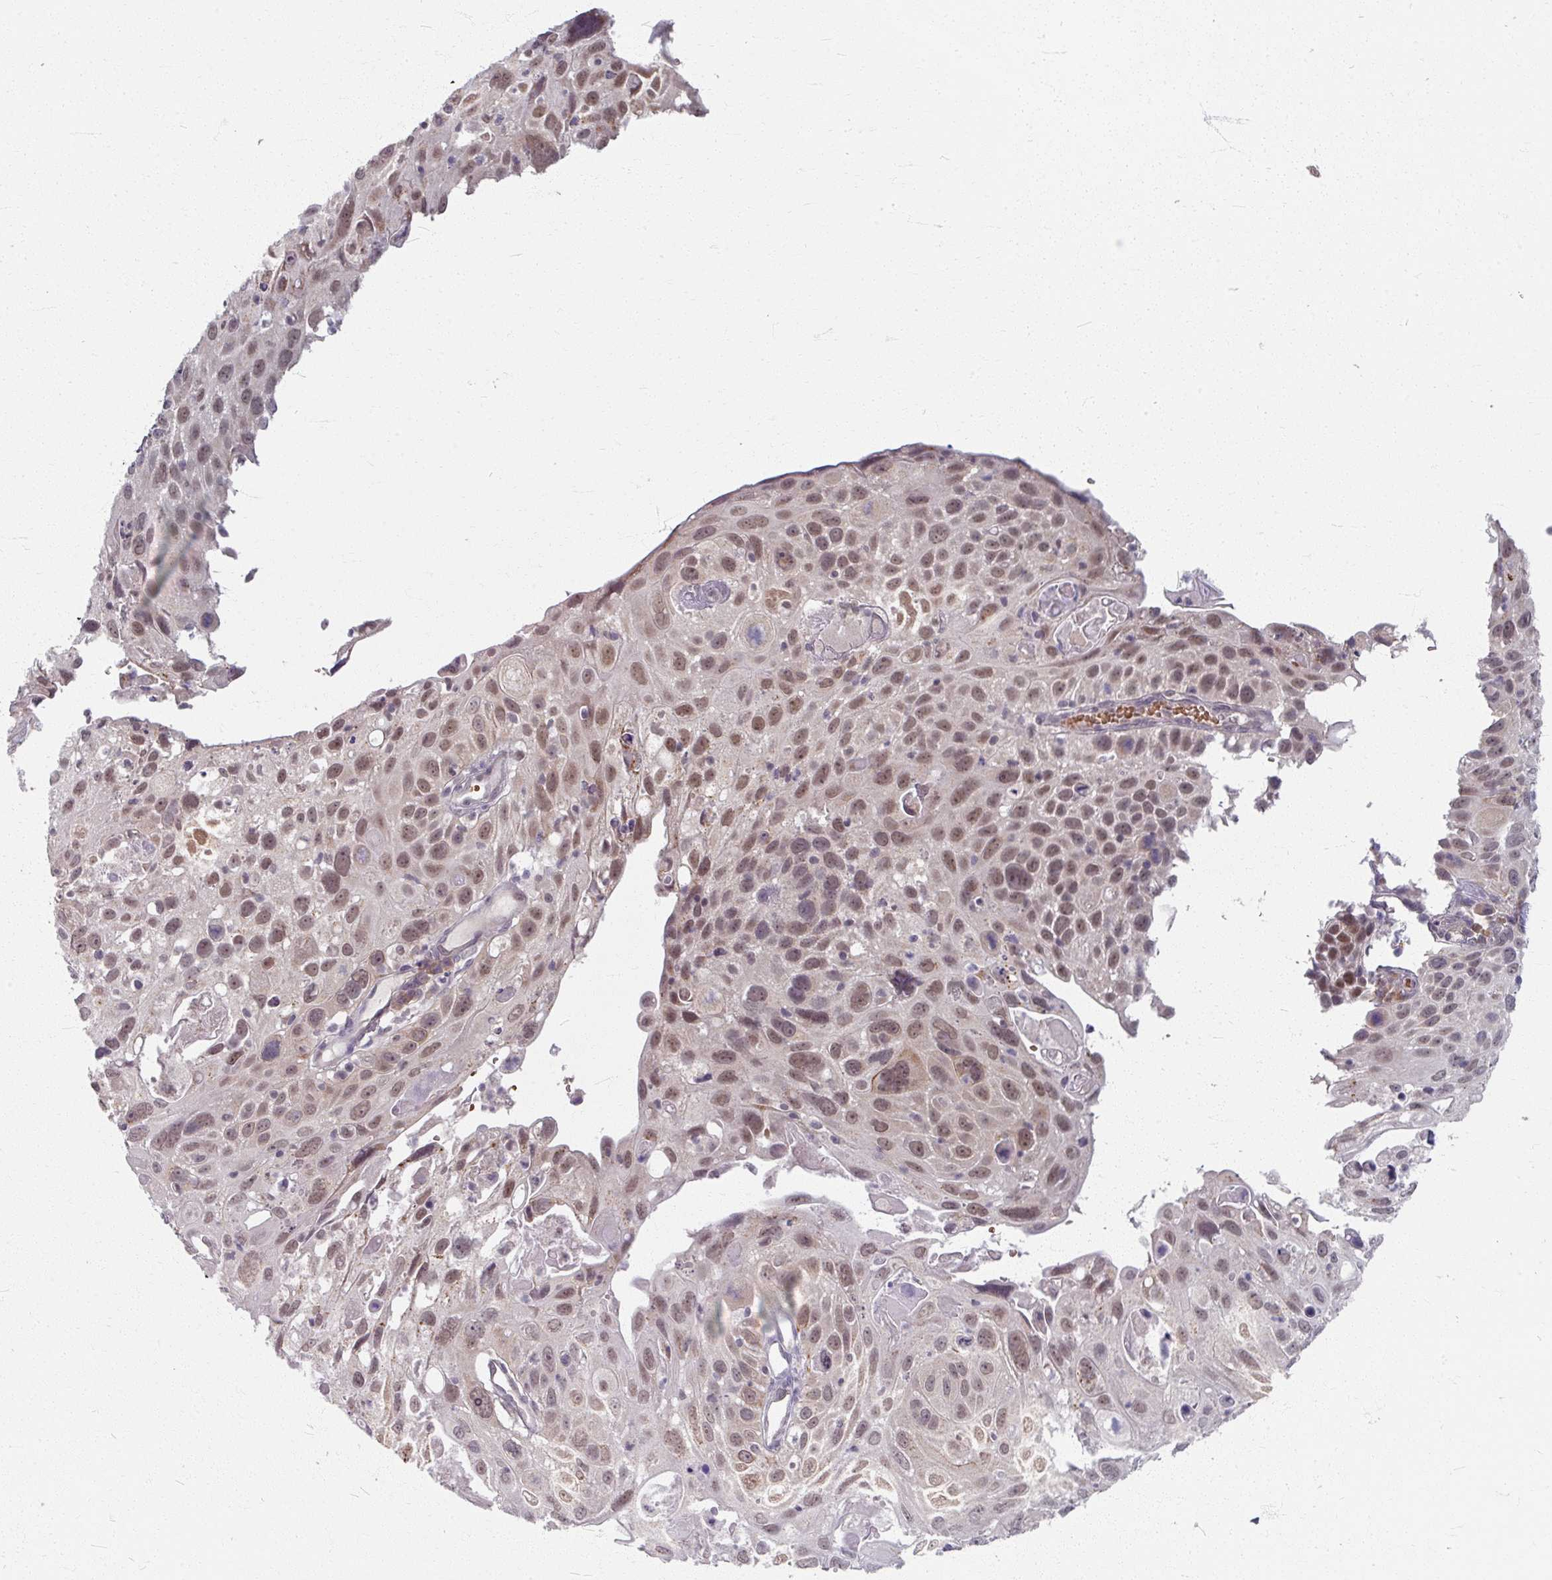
{"staining": {"intensity": "moderate", "quantity": "25%-75%", "location": "cytoplasmic/membranous"}, "tissue": "cervical cancer", "cell_type": "Tumor cells", "image_type": "cancer", "snomed": [{"axis": "morphology", "description": "Squamous cell carcinoma, NOS"}, {"axis": "topography", "description": "Cervix"}], "caption": "Human squamous cell carcinoma (cervical) stained with a brown dye displays moderate cytoplasmic/membranous positive staining in about 25%-75% of tumor cells.", "gene": "KMT5C", "patient": {"sex": "female", "age": 70}}